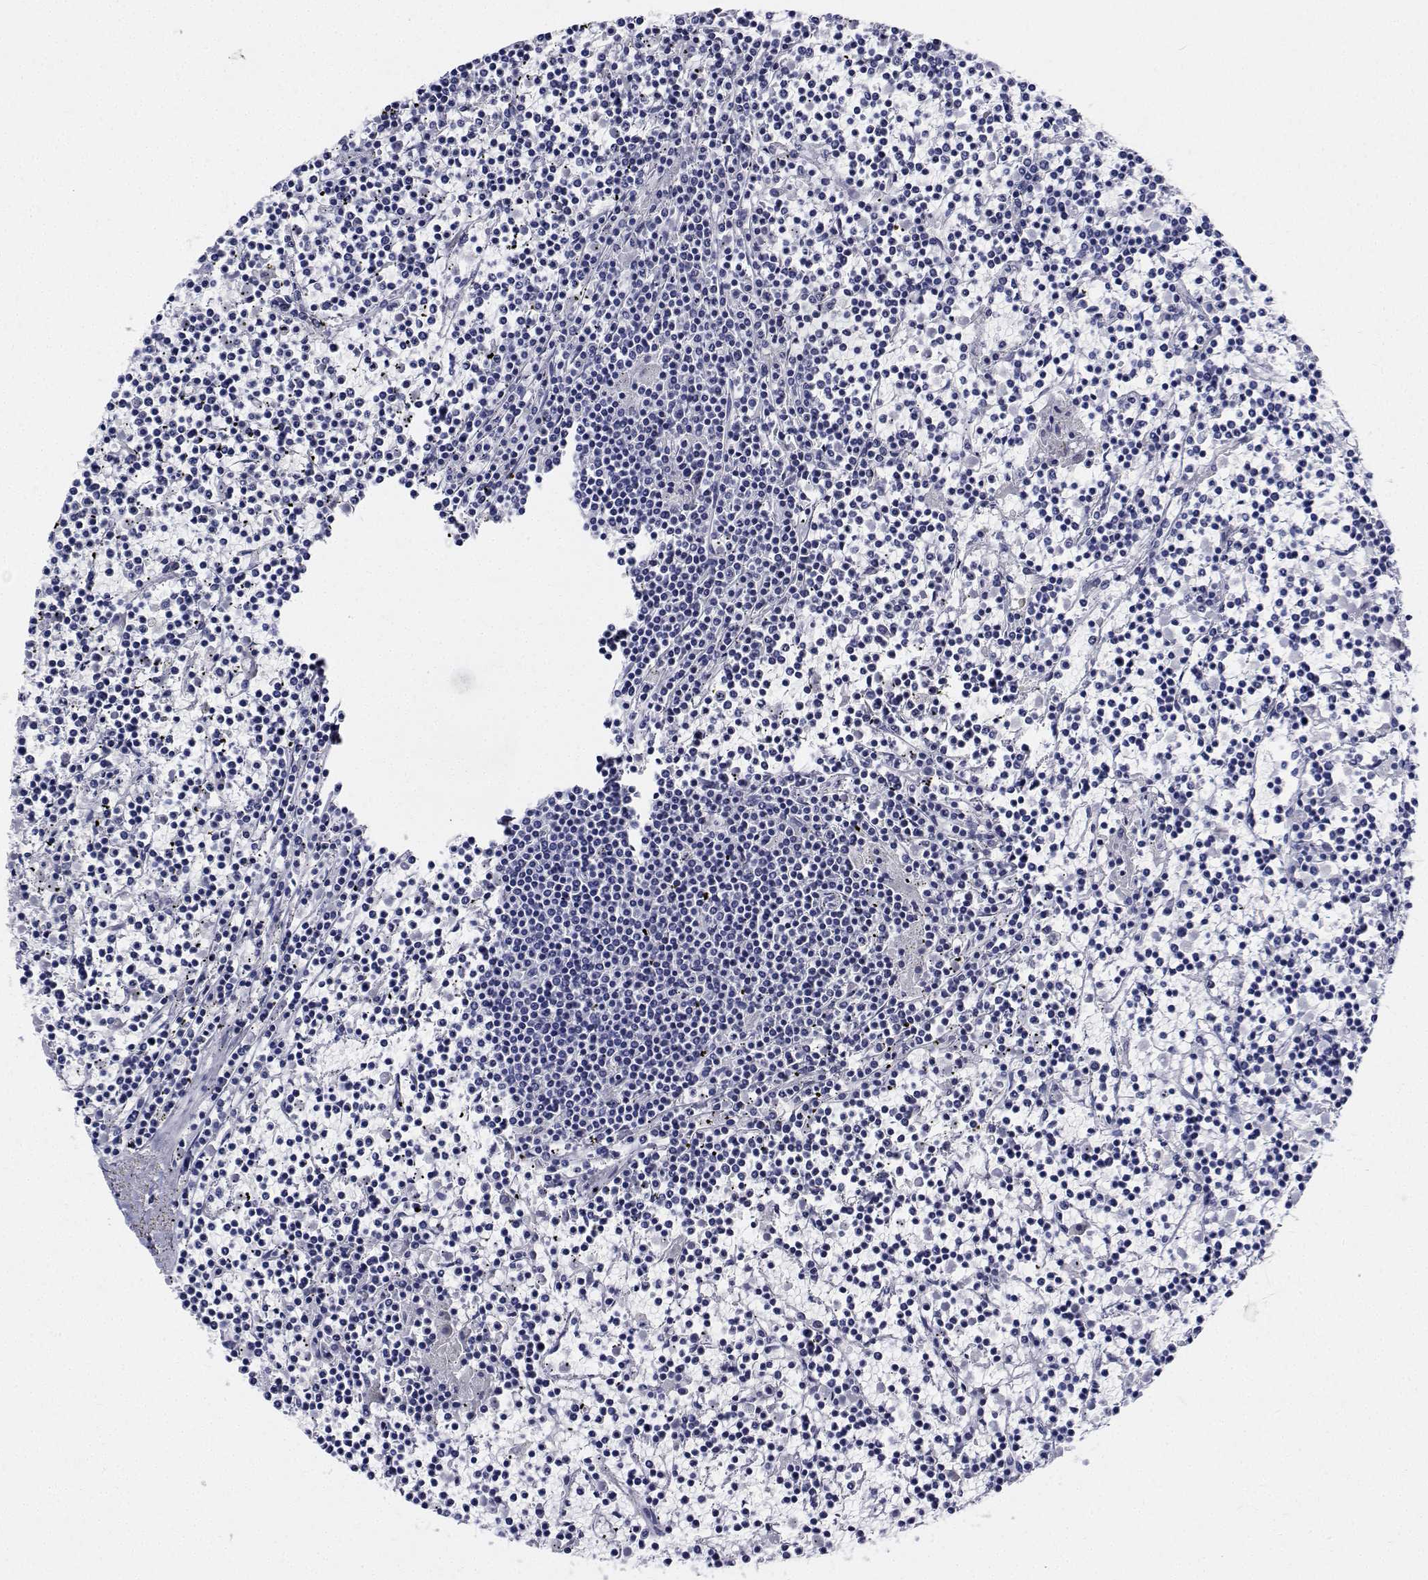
{"staining": {"intensity": "negative", "quantity": "none", "location": "none"}, "tissue": "lymphoma", "cell_type": "Tumor cells", "image_type": "cancer", "snomed": [{"axis": "morphology", "description": "Malignant lymphoma, non-Hodgkin's type, Low grade"}, {"axis": "topography", "description": "Spleen"}], "caption": "Tumor cells show no significant positivity in malignant lymphoma, non-Hodgkin's type (low-grade).", "gene": "PLXNA4", "patient": {"sex": "female", "age": 19}}